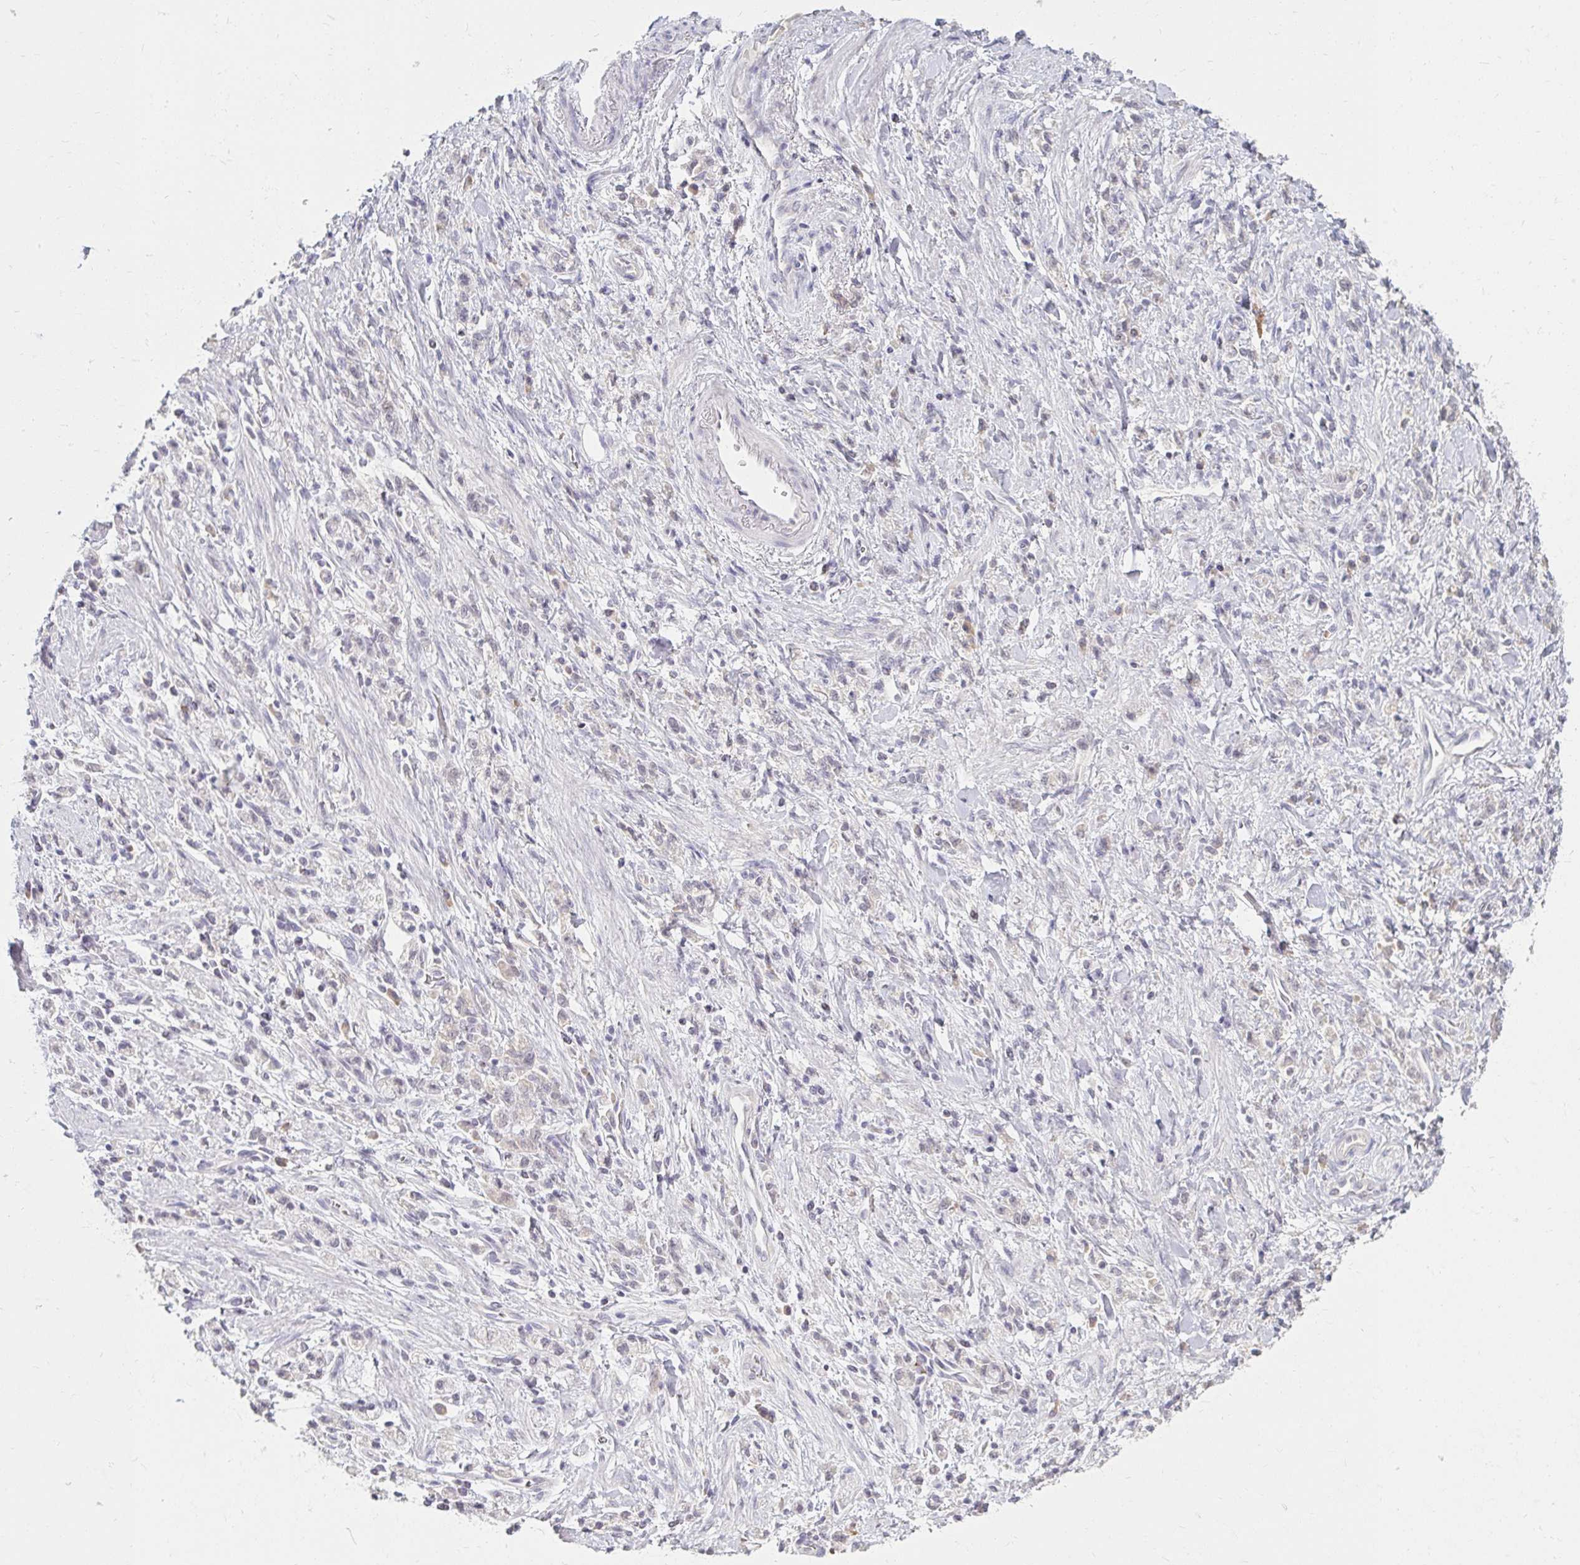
{"staining": {"intensity": "negative", "quantity": "none", "location": "none"}, "tissue": "stomach cancer", "cell_type": "Tumor cells", "image_type": "cancer", "snomed": [{"axis": "morphology", "description": "Adenocarcinoma, NOS"}, {"axis": "topography", "description": "Stomach"}], "caption": "Histopathology image shows no significant protein expression in tumor cells of stomach cancer.", "gene": "DDN", "patient": {"sex": "male", "age": 77}}